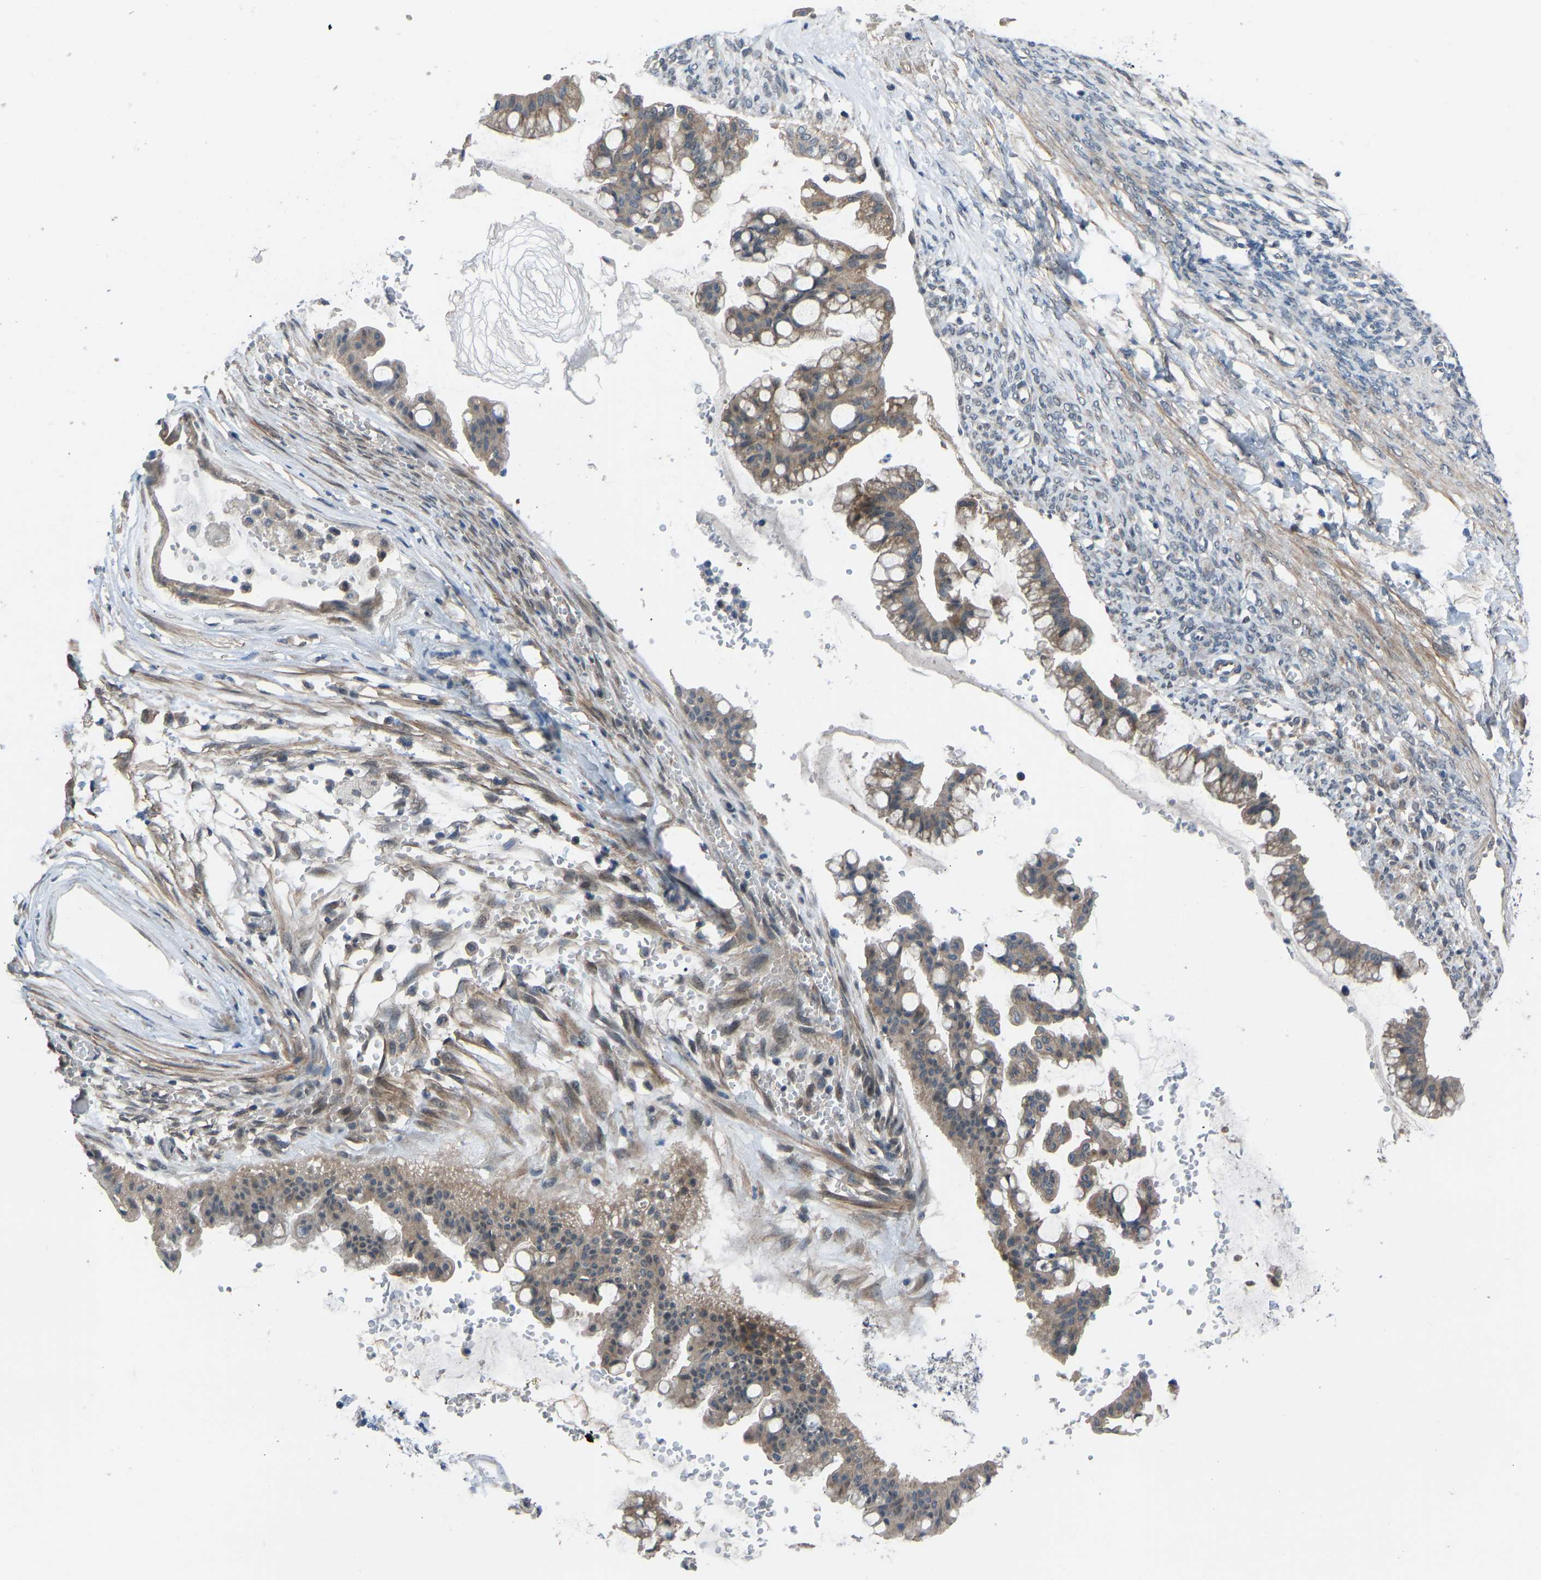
{"staining": {"intensity": "moderate", "quantity": ">75%", "location": "cytoplasmic/membranous"}, "tissue": "ovarian cancer", "cell_type": "Tumor cells", "image_type": "cancer", "snomed": [{"axis": "morphology", "description": "Cystadenocarcinoma, mucinous, NOS"}, {"axis": "topography", "description": "Ovary"}], "caption": "DAB immunohistochemical staining of human ovarian cancer reveals moderate cytoplasmic/membranous protein positivity in approximately >75% of tumor cells. (brown staining indicates protein expression, while blue staining denotes nuclei).", "gene": "CDK2AP1", "patient": {"sex": "female", "age": 73}}